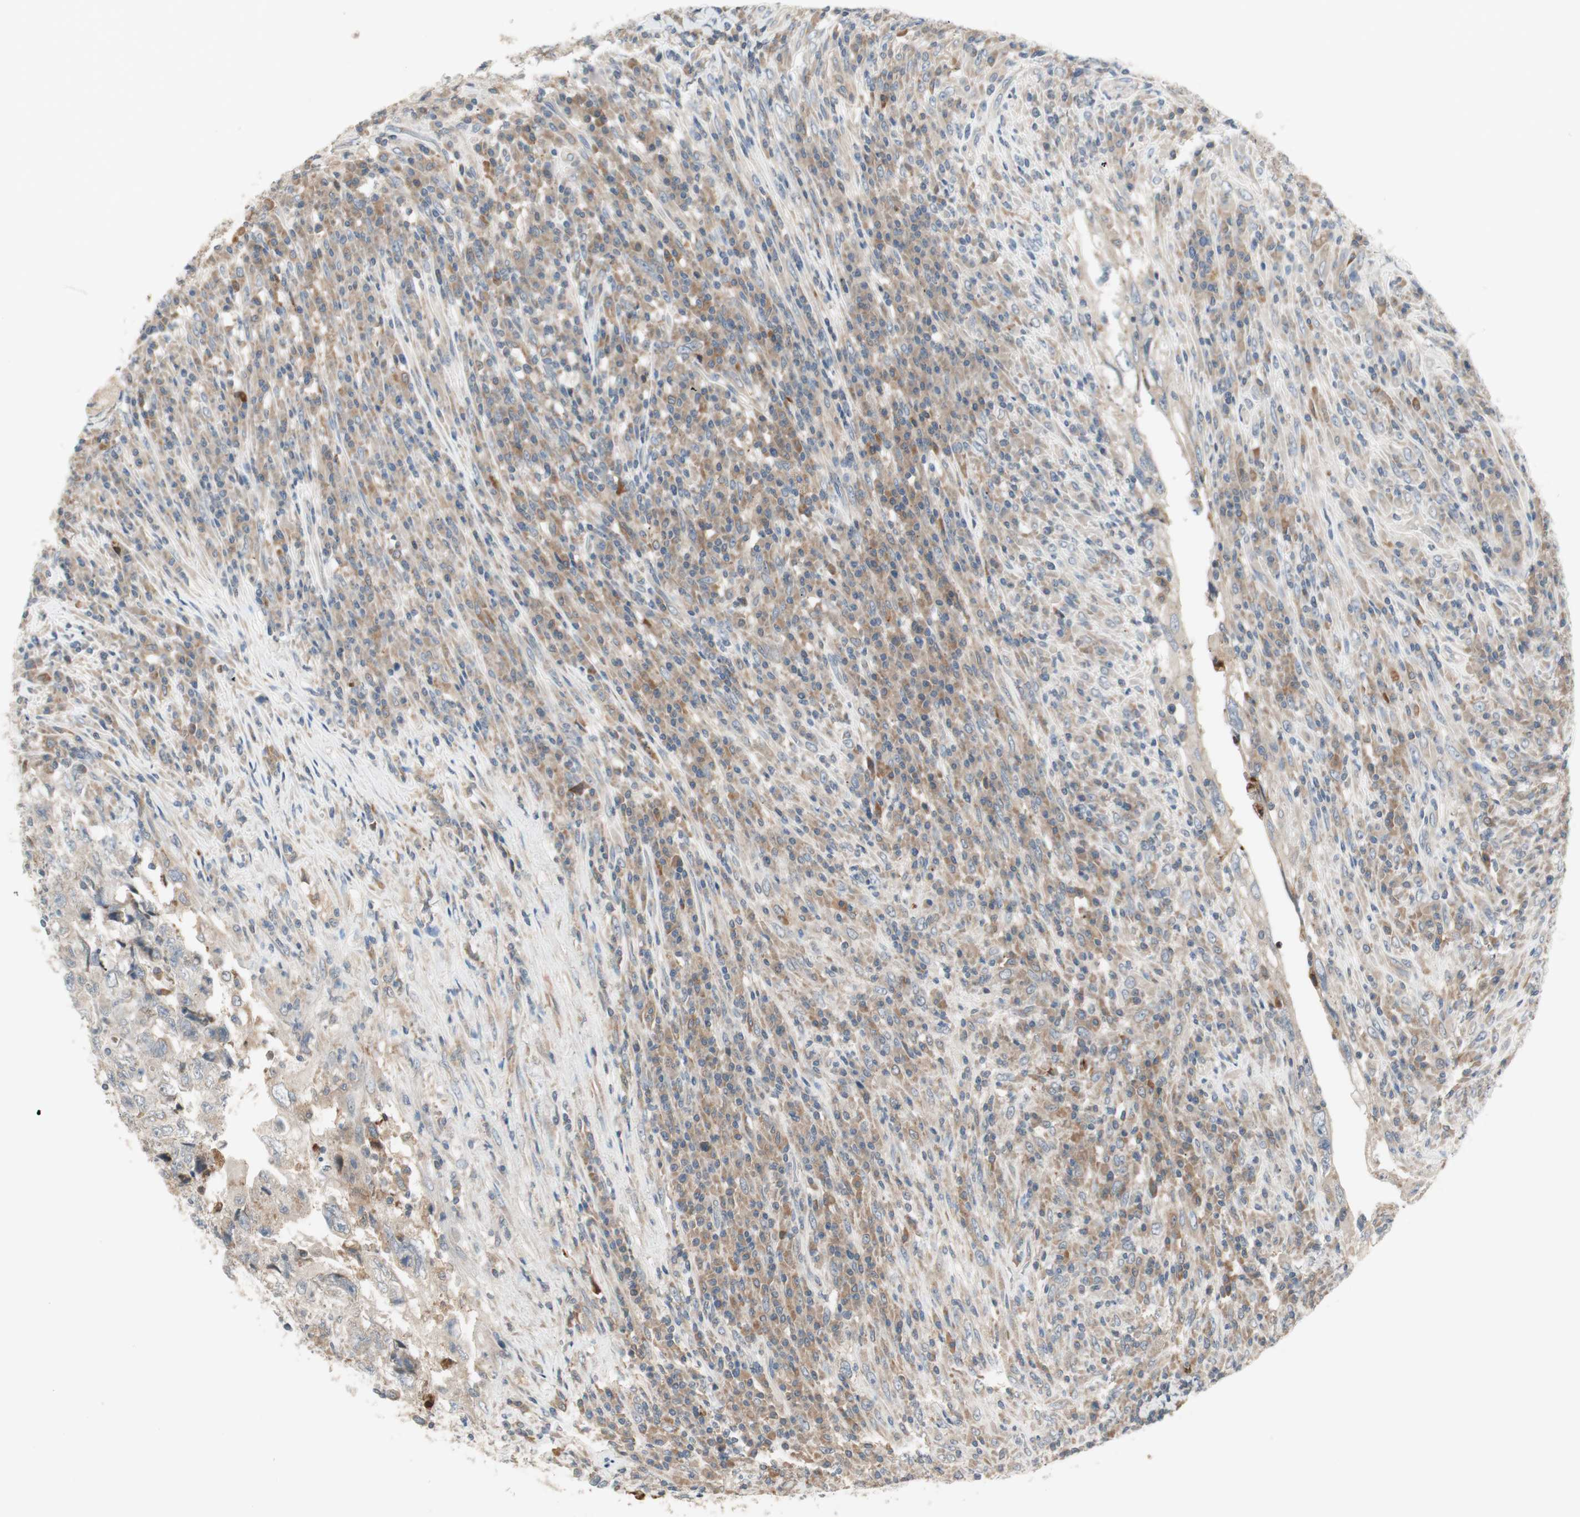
{"staining": {"intensity": "negative", "quantity": "none", "location": "none"}, "tissue": "testis cancer", "cell_type": "Tumor cells", "image_type": "cancer", "snomed": [{"axis": "morphology", "description": "Necrosis, NOS"}, {"axis": "morphology", "description": "Carcinoma, Embryonal, NOS"}, {"axis": "topography", "description": "Testis"}], "caption": "High power microscopy micrograph of an IHC histopathology image of testis cancer, revealing no significant expression in tumor cells.", "gene": "SFRP1", "patient": {"sex": "male", "age": 19}}